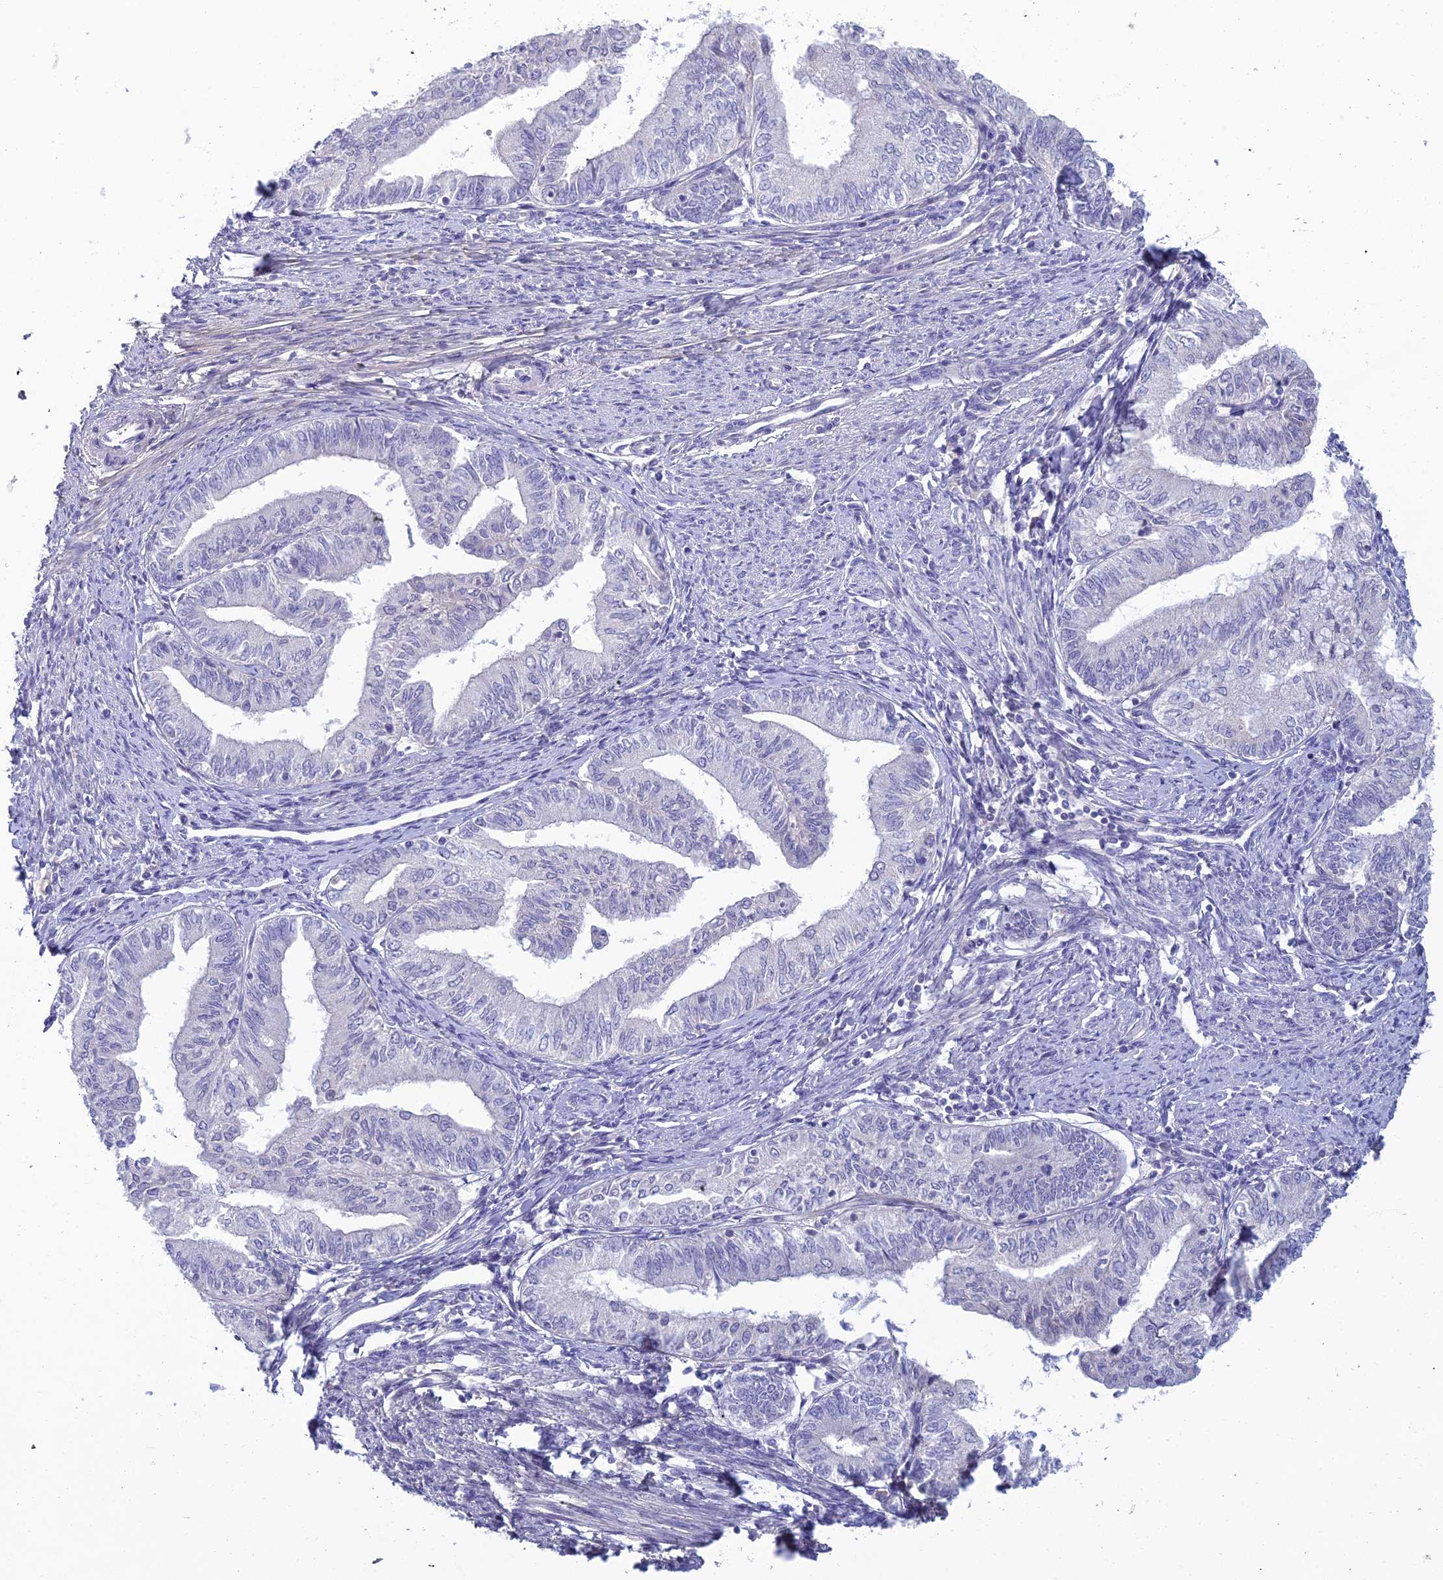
{"staining": {"intensity": "negative", "quantity": "none", "location": "none"}, "tissue": "endometrial cancer", "cell_type": "Tumor cells", "image_type": "cancer", "snomed": [{"axis": "morphology", "description": "Adenocarcinoma, NOS"}, {"axis": "topography", "description": "Endometrium"}], "caption": "Immunohistochemical staining of endometrial cancer demonstrates no significant expression in tumor cells.", "gene": "SLC25A41", "patient": {"sex": "female", "age": 66}}